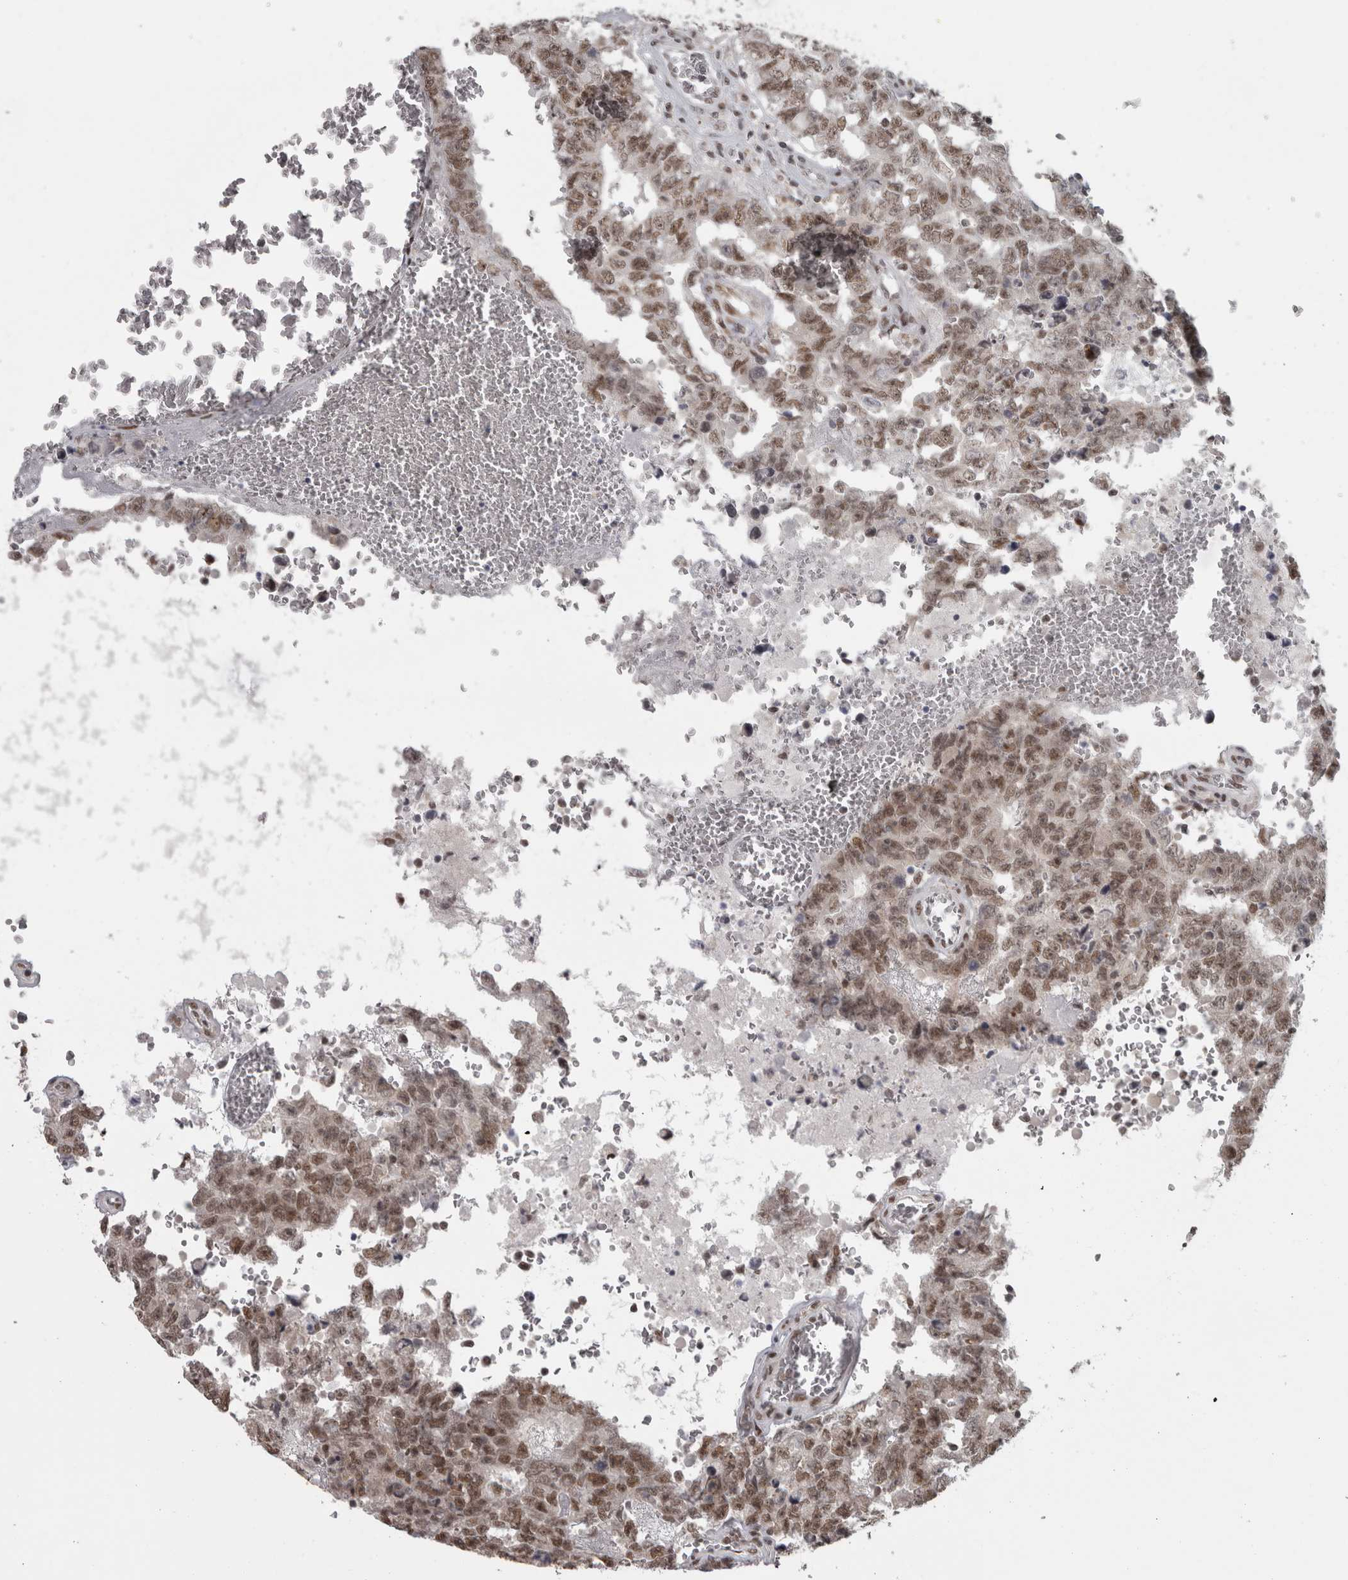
{"staining": {"intensity": "moderate", "quantity": ">75%", "location": "nuclear"}, "tissue": "testis cancer", "cell_type": "Tumor cells", "image_type": "cancer", "snomed": [{"axis": "morphology", "description": "Carcinoma, Embryonal, NOS"}, {"axis": "topography", "description": "Testis"}], "caption": "Testis cancer stained with immunohistochemistry (IHC) shows moderate nuclear expression in approximately >75% of tumor cells.", "gene": "MICU3", "patient": {"sex": "male", "age": 26}}